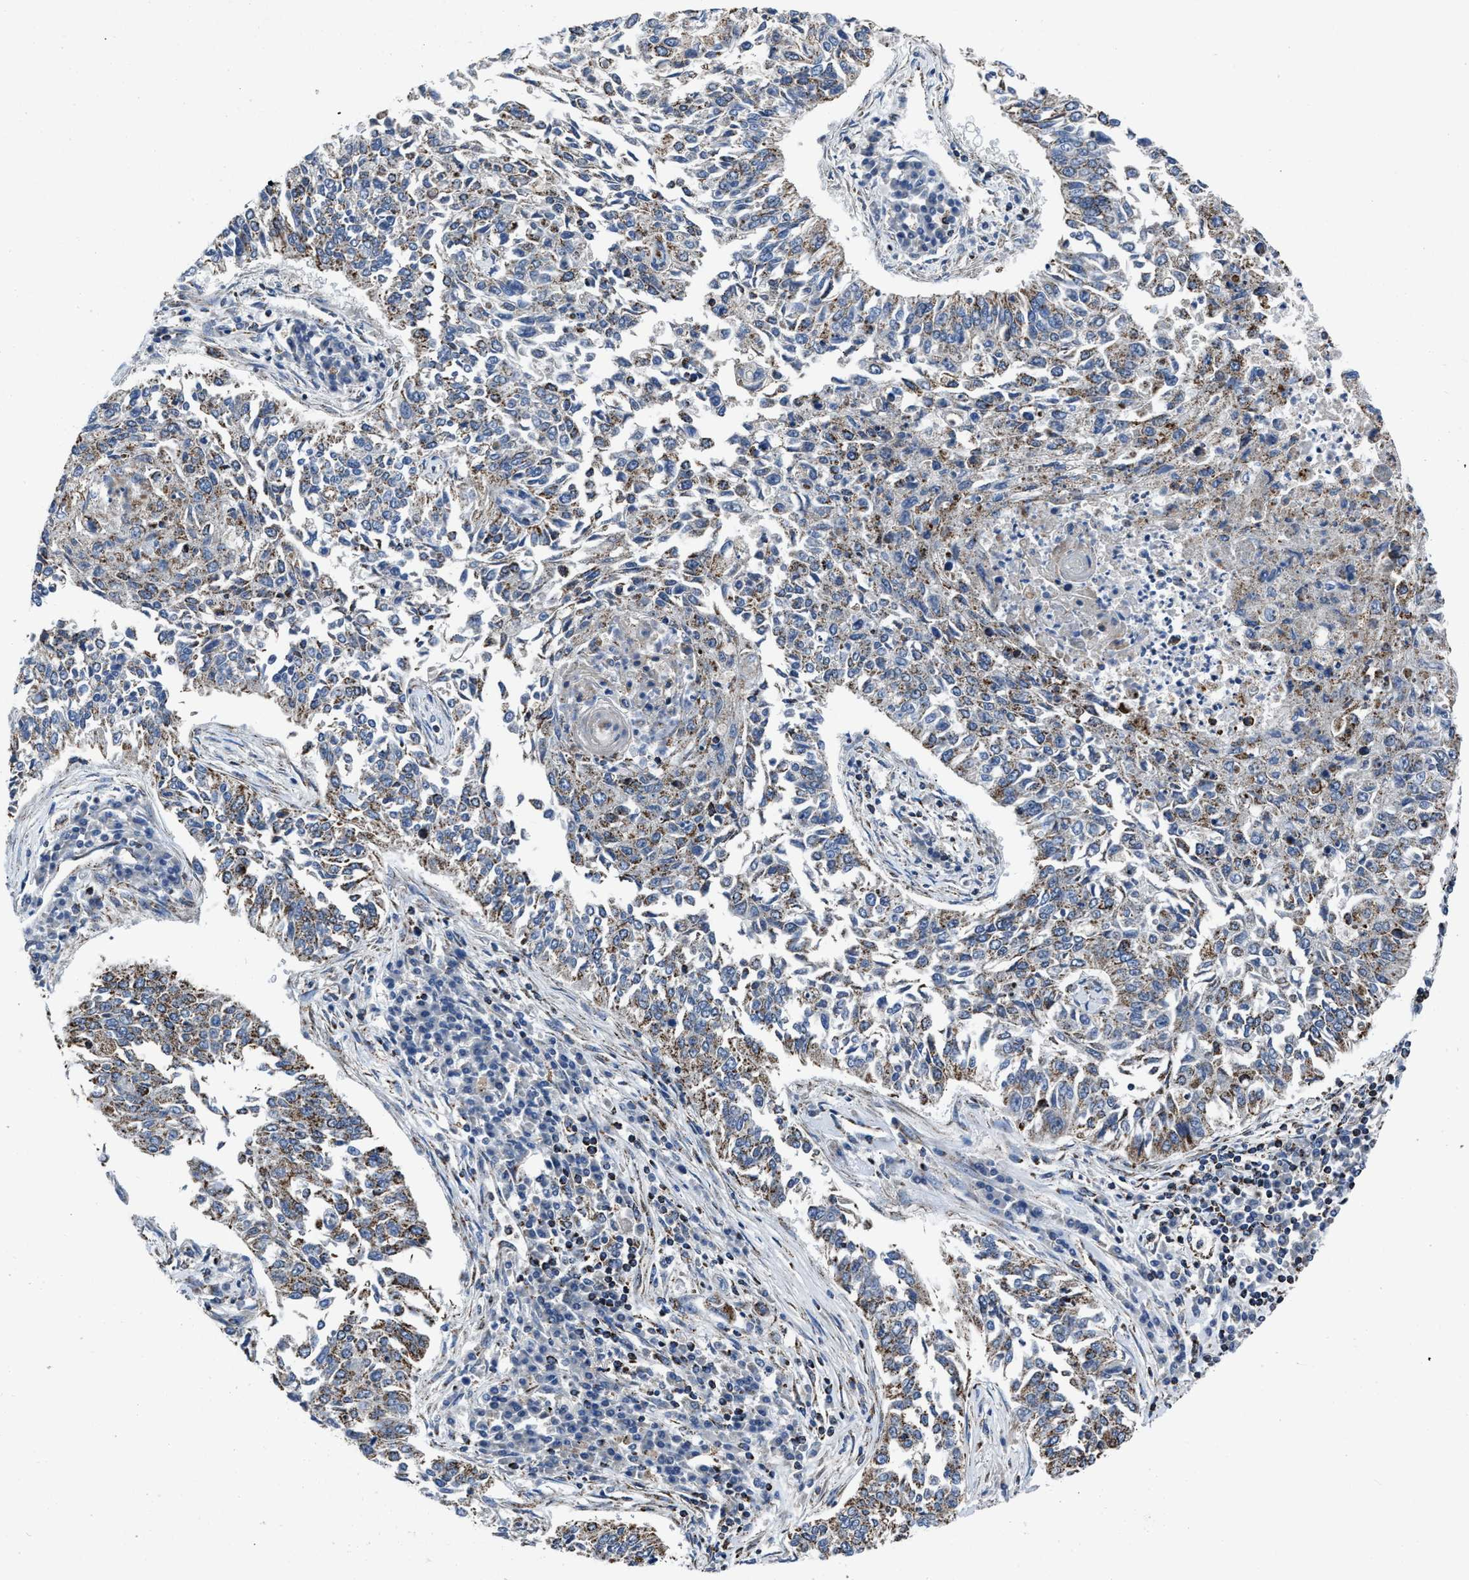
{"staining": {"intensity": "moderate", "quantity": ">75%", "location": "cytoplasmic/membranous"}, "tissue": "lung cancer", "cell_type": "Tumor cells", "image_type": "cancer", "snomed": [{"axis": "morphology", "description": "Normal tissue, NOS"}, {"axis": "morphology", "description": "Squamous cell carcinoma, NOS"}, {"axis": "topography", "description": "Cartilage tissue"}, {"axis": "topography", "description": "Bronchus"}, {"axis": "topography", "description": "Lung"}], "caption": "The immunohistochemical stain labels moderate cytoplasmic/membranous positivity in tumor cells of lung cancer (squamous cell carcinoma) tissue. The staining was performed using DAB, with brown indicating positive protein expression. Nuclei are stained blue with hematoxylin.", "gene": "NSD3", "patient": {"sex": "female", "age": 49}}